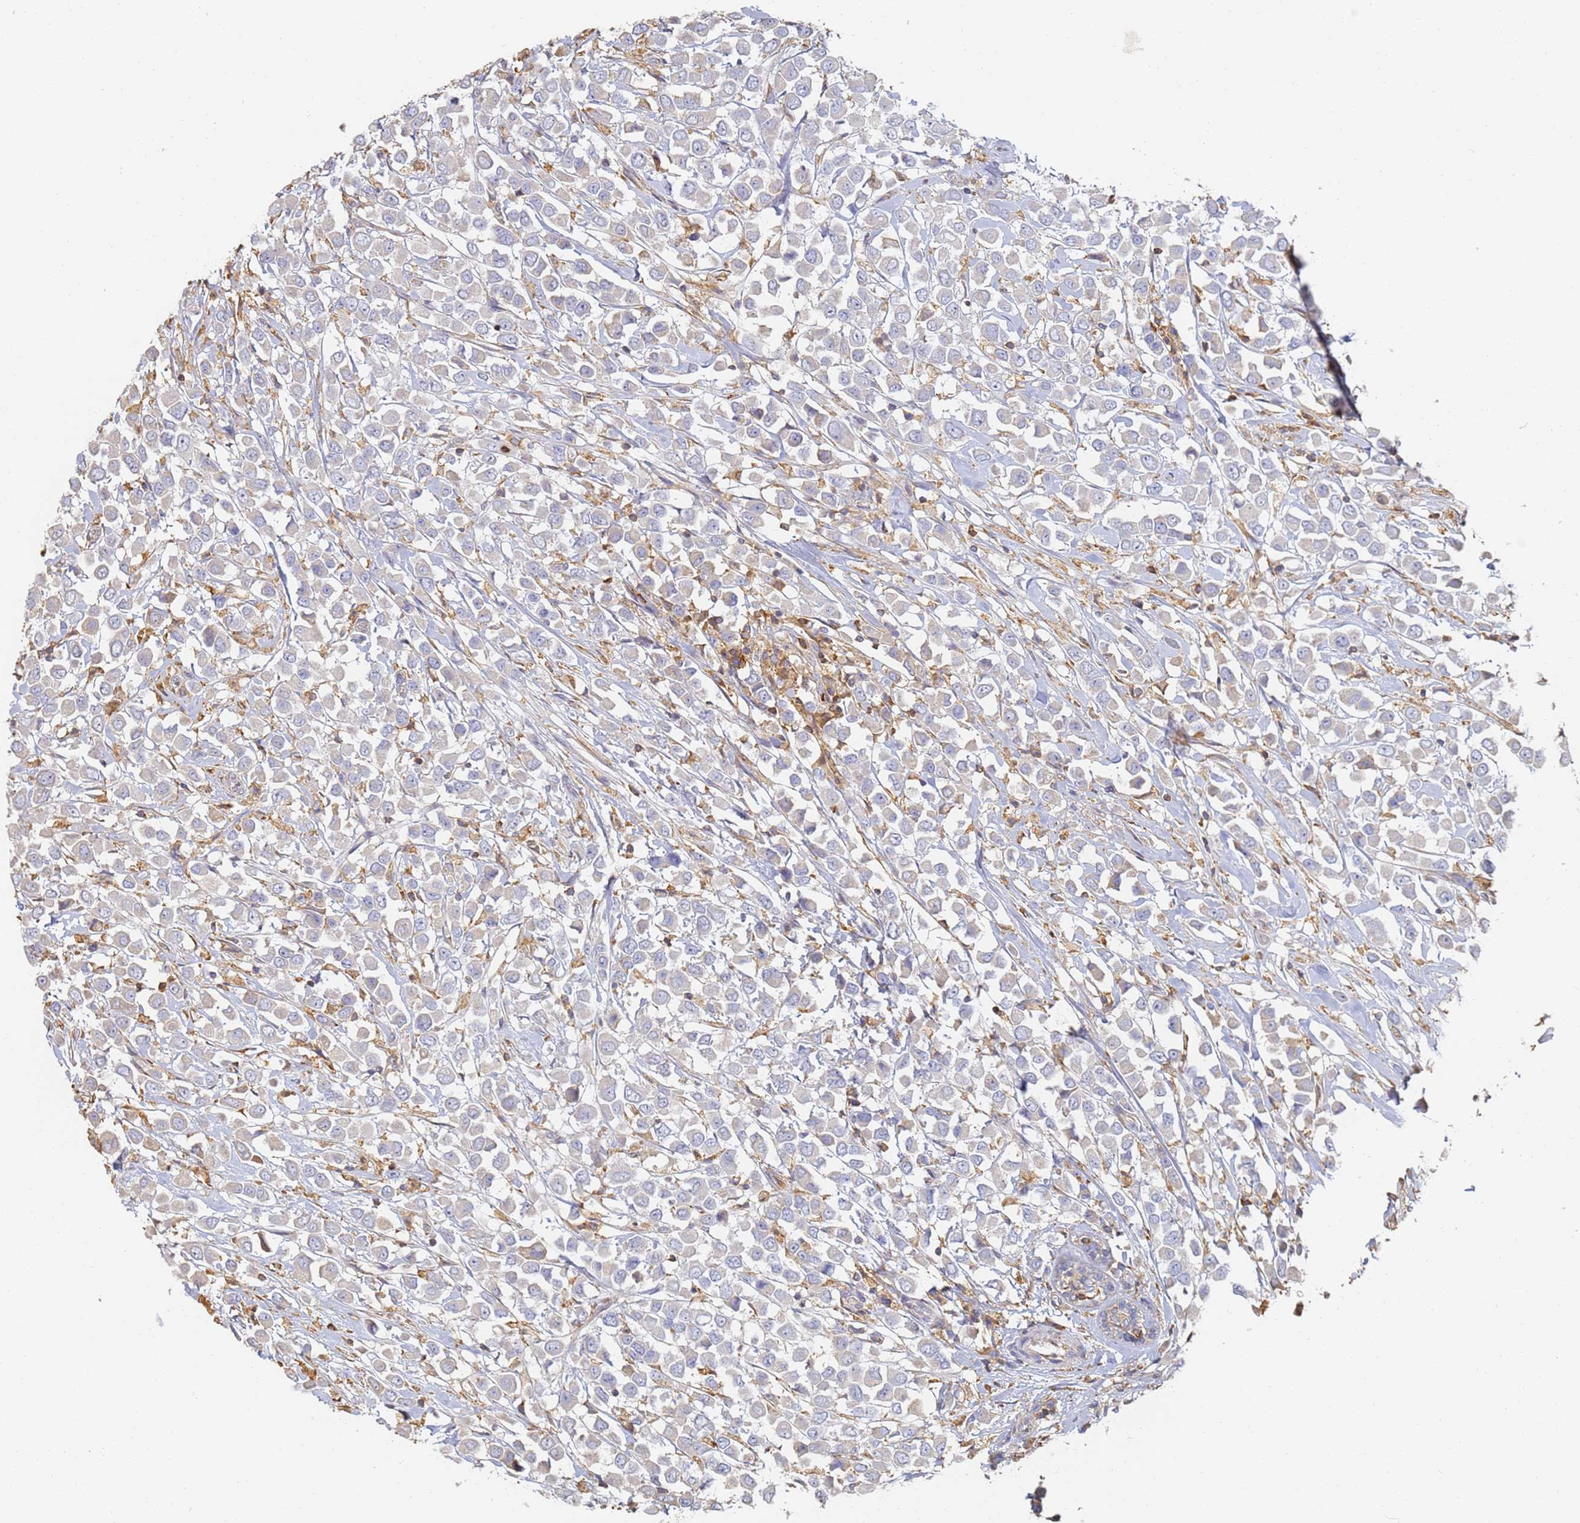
{"staining": {"intensity": "negative", "quantity": "none", "location": "none"}, "tissue": "breast cancer", "cell_type": "Tumor cells", "image_type": "cancer", "snomed": [{"axis": "morphology", "description": "Duct carcinoma"}, {"axis": "topography", "description": "Breast"}], "caption": "The photomicrograph reveals no staining of tumor cells in breast cancer.", "gene": "BIN2", "patient": {"sex": "female", "age": 61}}